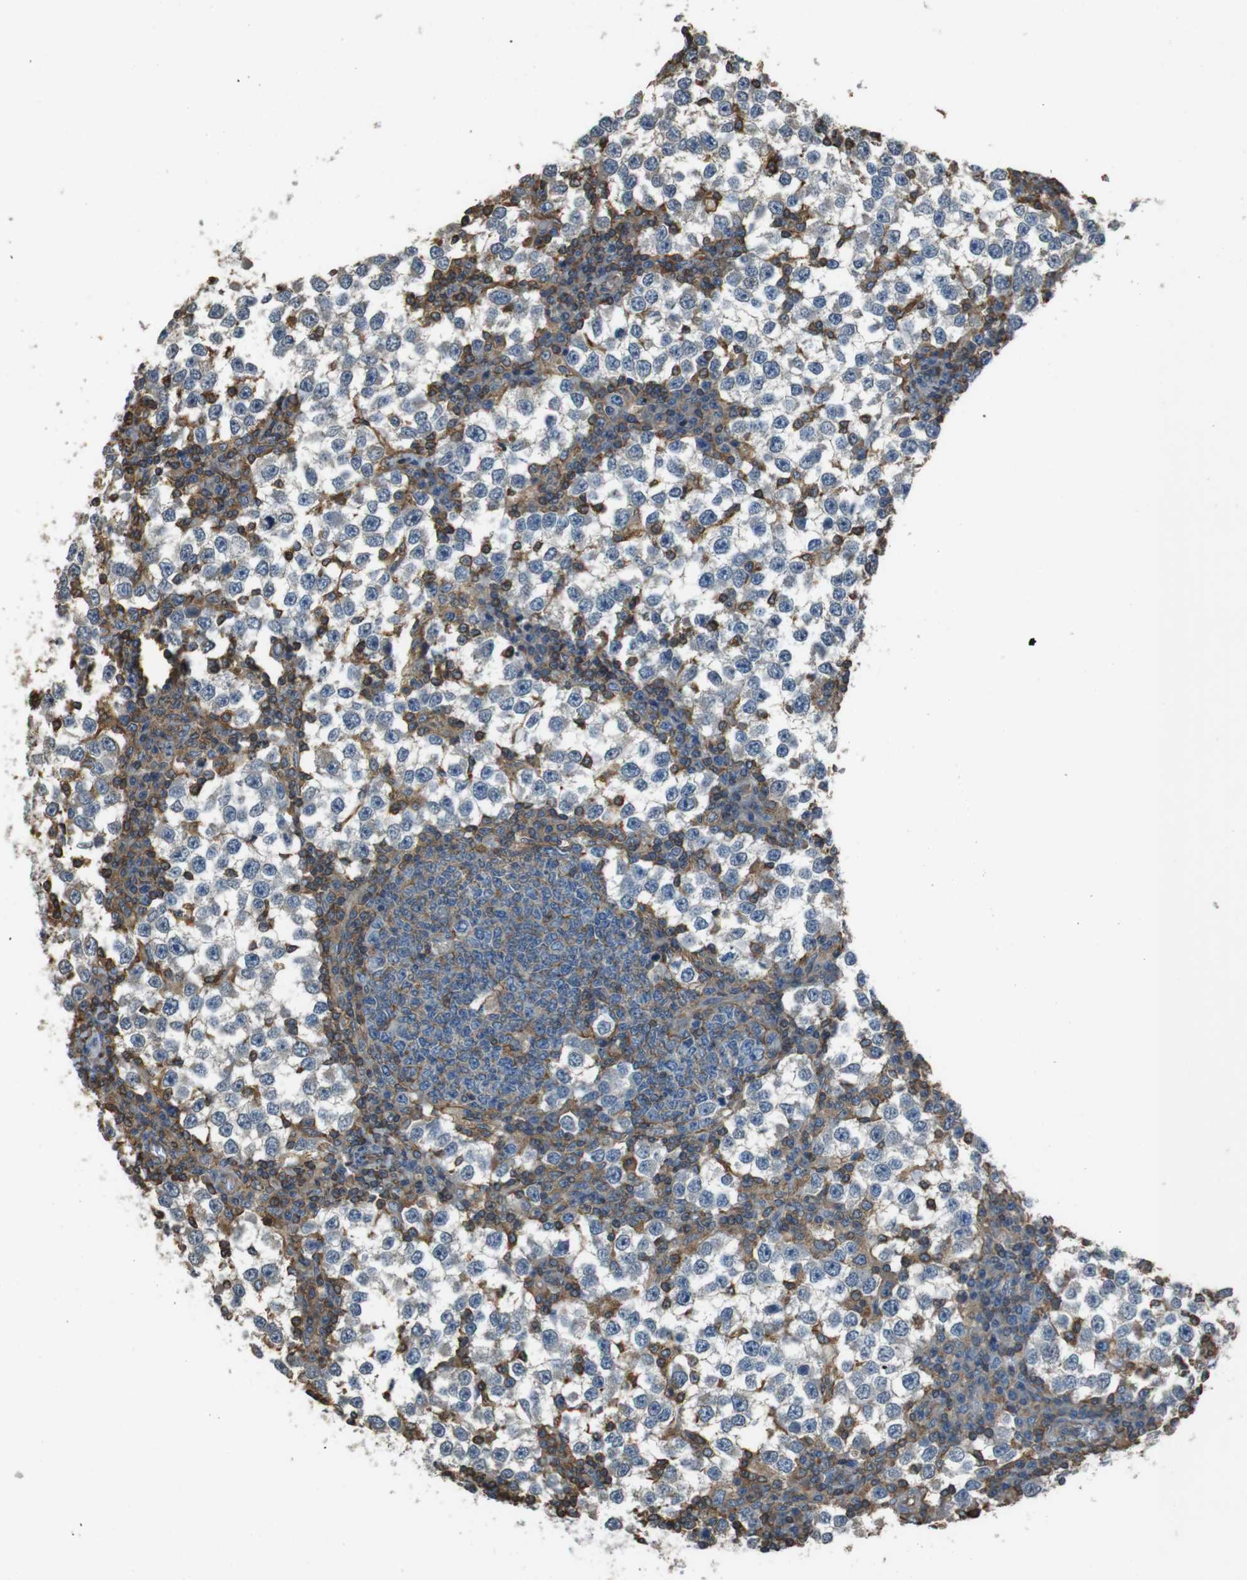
{"staining": {"intensity": "negative", "quantity": "none", "location": "none"}, "tissue": "testis cancer", "cell_type": "Tumor cells", "image_type": "cancer", "snomed": [{"axis": "morphology", "description": "Seminoma, NOS"}, {"axis": "topography", "description": "Testis"}], "caption": "An IHC image of testis cancer is shown. There is no staining in tumor cells of testis cancer.", "gene": "FCAR", "patient": {"sex": "male", "age": 65}}